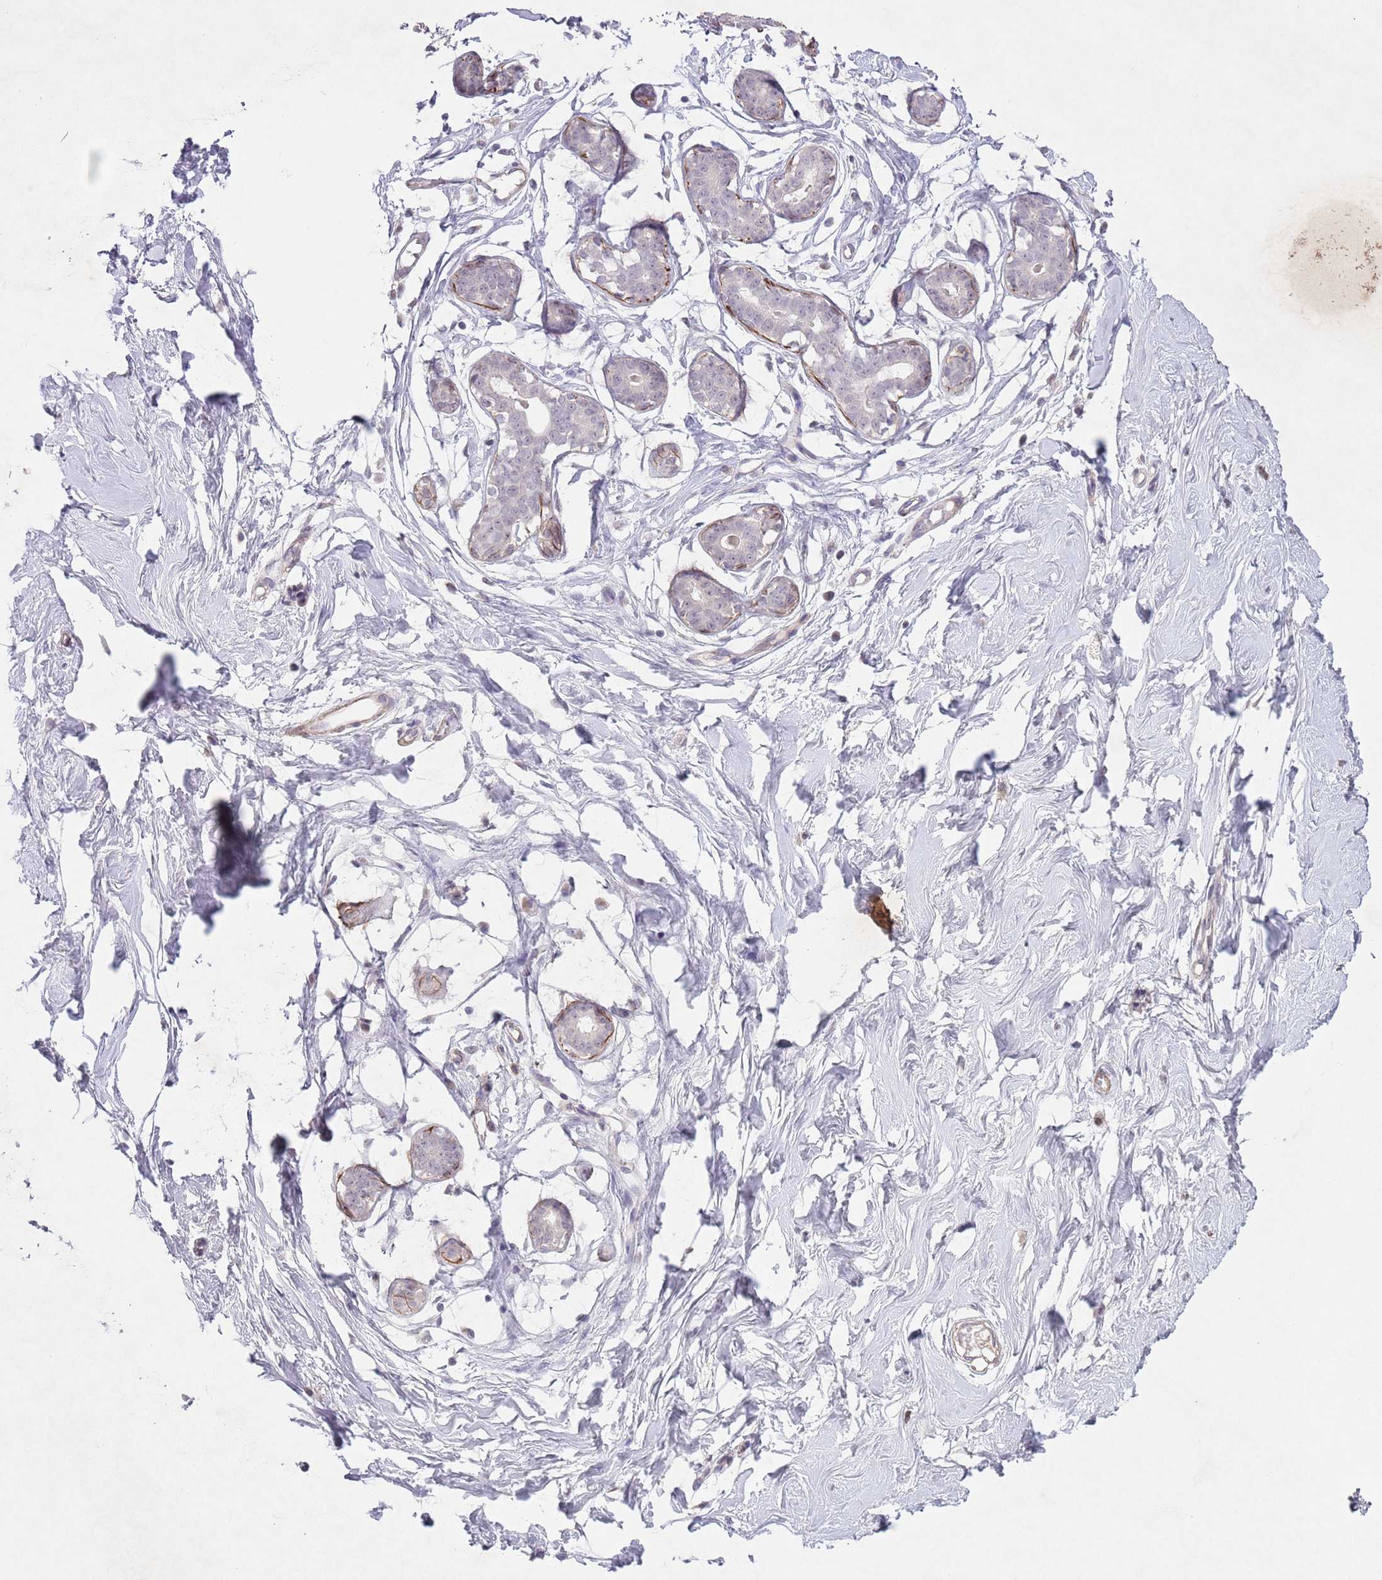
{"staining": {"intensity": "negative", "quantity": "none", "location": "none"}, "tissue": "breast", "cell_type": "Adipocytes", "image_type": "normal", "snomed": [{"axis": "morphology", "description": "Normal tissue, NOS"}, {"axis": "morphology", "description": "Adenoma, NOS"}, {"axis": "topography", "description": "Breast"}], "caption": "This is an IHC photomicrograph of unremarkable human breast. There is no expression in adipocytes.", "gene": "CCNI", "patient": {"sex": "female", "age": 23}}